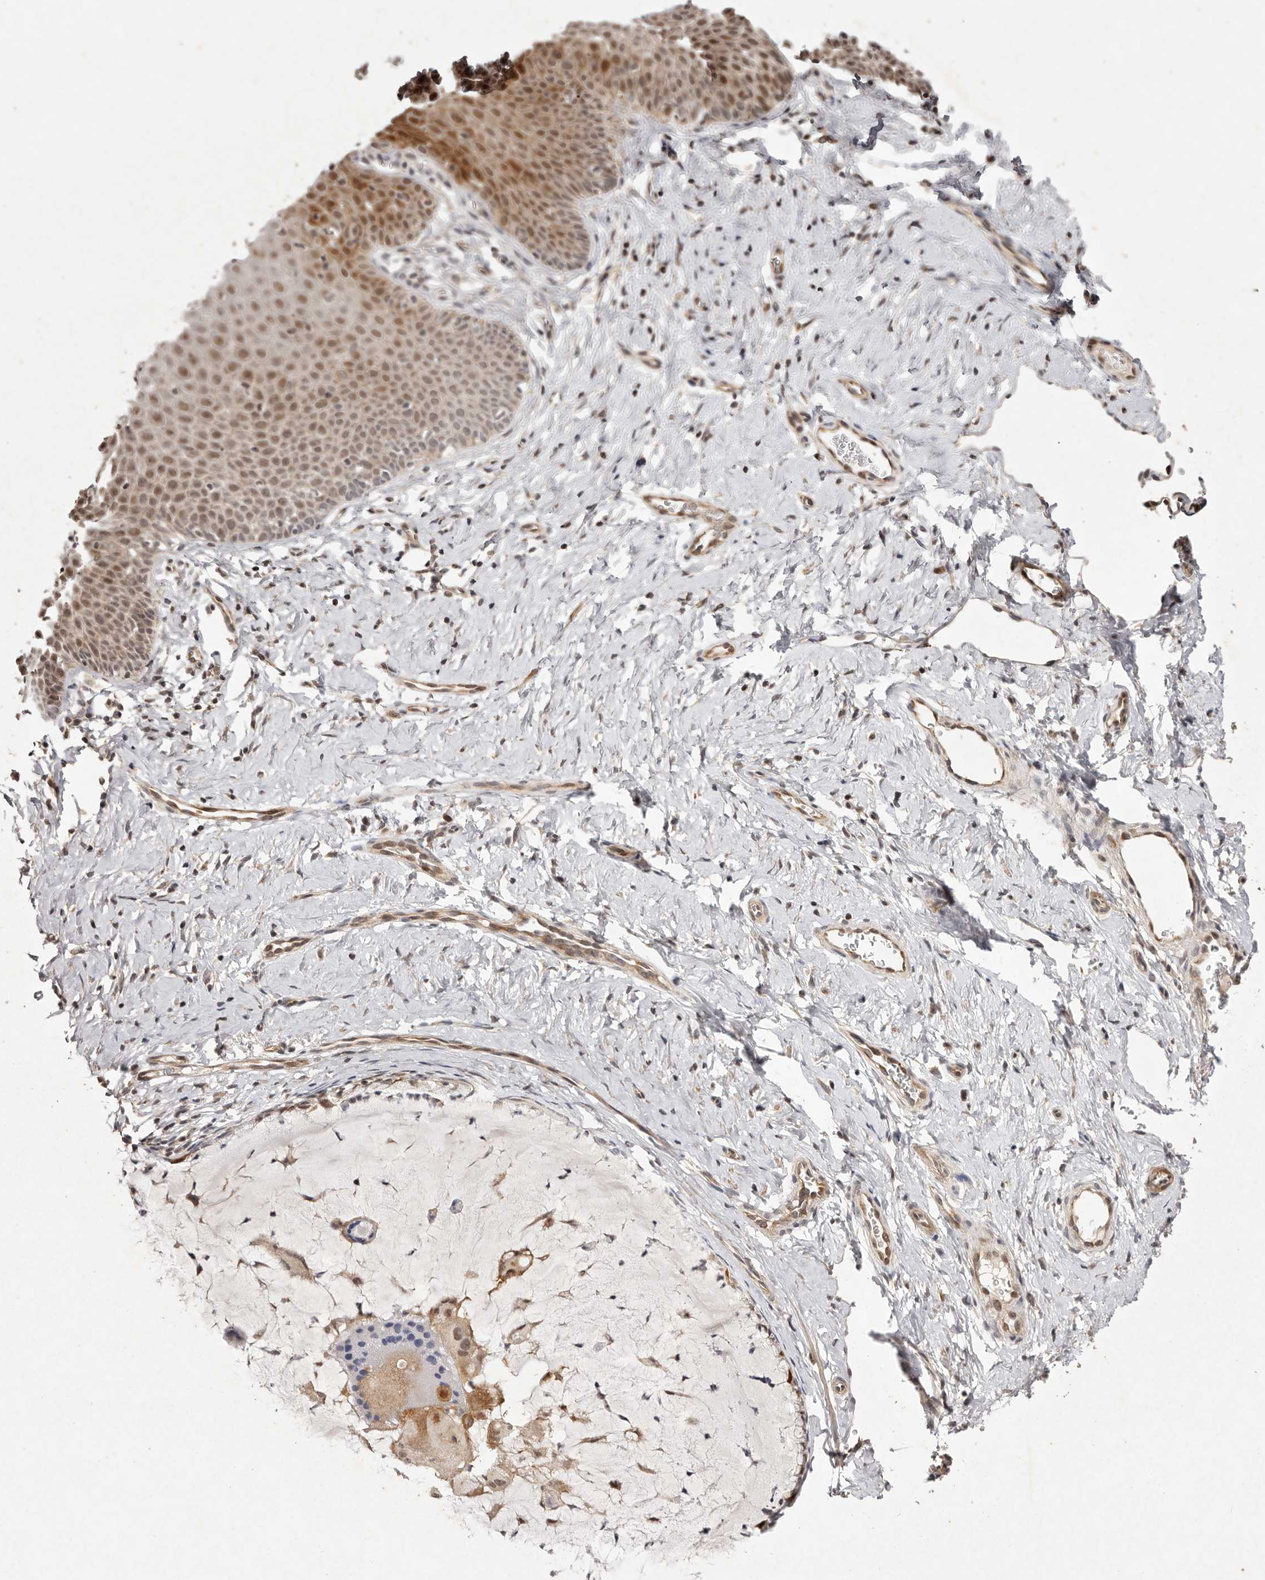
{"staining": {"intensity": "moderate", "quantity": ">75%", "location": "cytoplasmic/membranous,nuclear"}, "tissue": "cervix", "cell_type": "Glandular cells", "image_type": "normal", "snomed": [{"axis": "morphology", "description": "Normal tissue, NOS"}, {"axis": "topography", "description": "Cervix"}], "caption": "This image demonstrates immunohistochemistry (IHC) staining of normal human cervix, with medium moderate cytoplasmic/membranous,nuclear staining in about >75% of glandular cells.", "gene": "BUD31", "patient": {"sex": "female", "age": 36}}